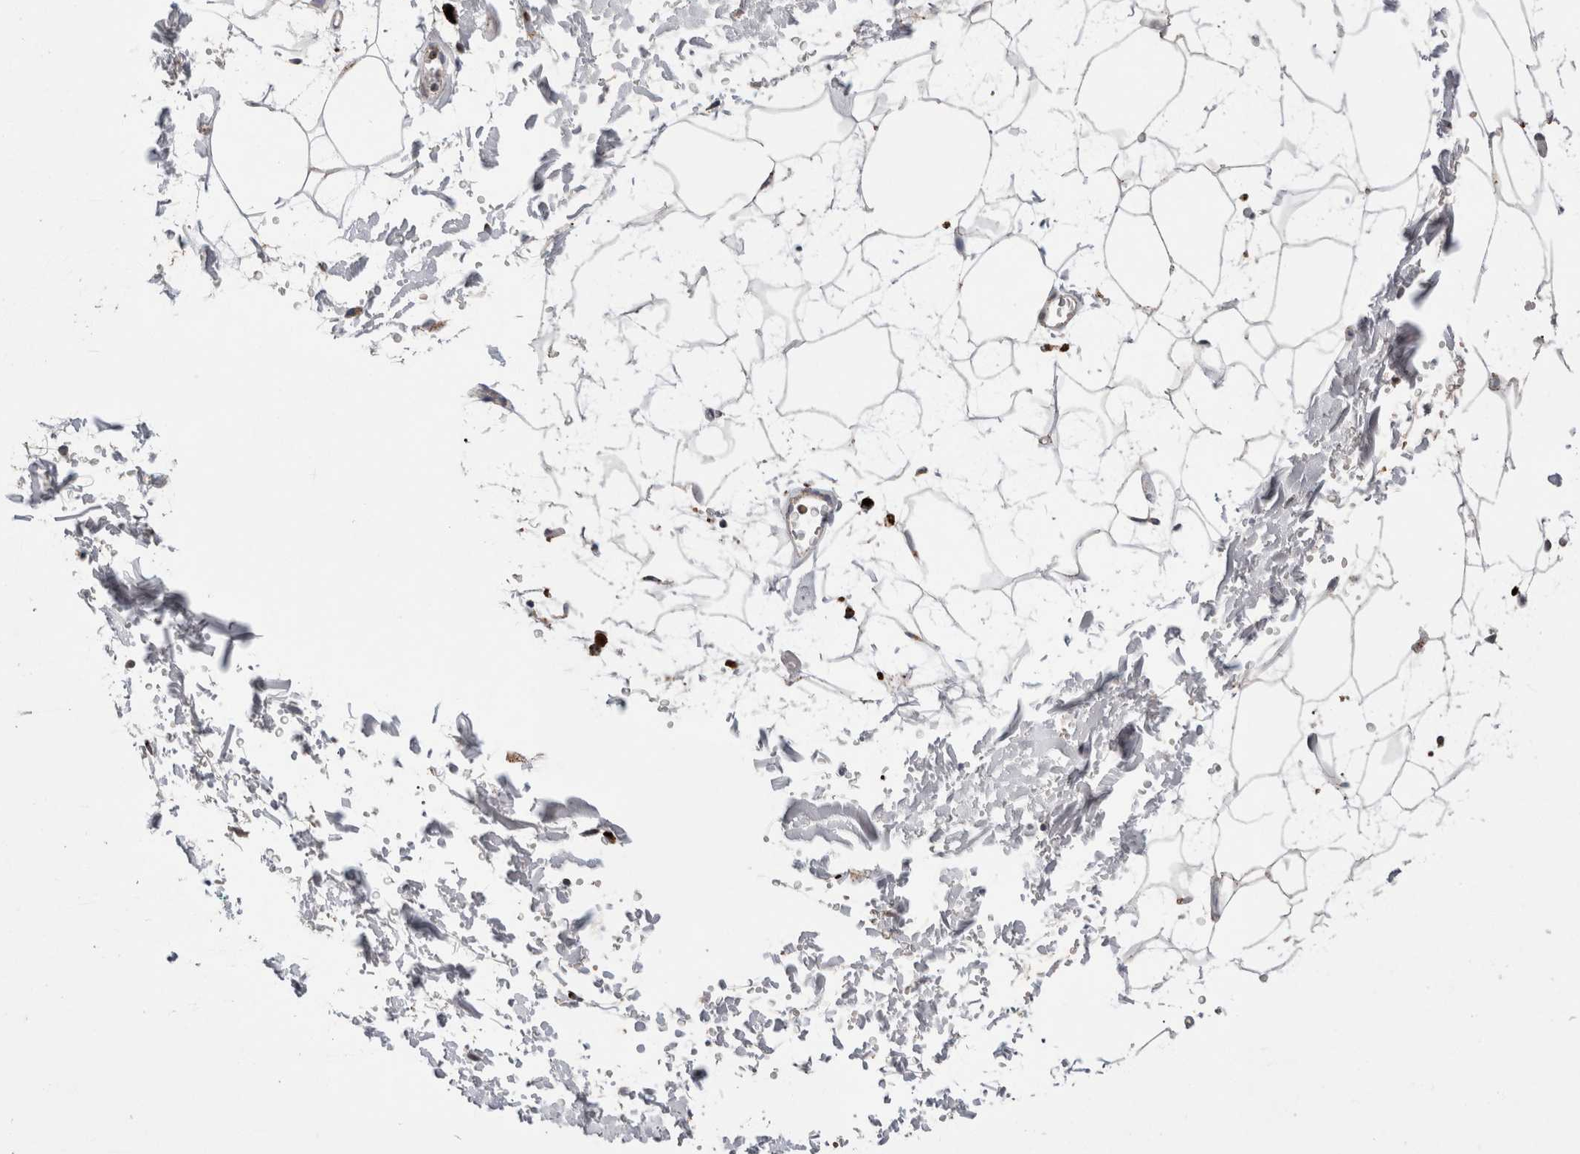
{"staining": {"intensity": "negative", "quantity": "none", "location": "none"}, "tissue": "adipose tissue", "cell_type": "Adipocytes", "image_type": "normal", "snomed": [{"axis": "morphology", "description": "Normal tissue, NOS"}, {"axis": "topography", "description": "Soft tissue"}], "caption": "IHC of benign human adipose tissue displays no staining in adipocytes.", "gene": "CTSA", "patient": {"sex": "male", "age": 72}}